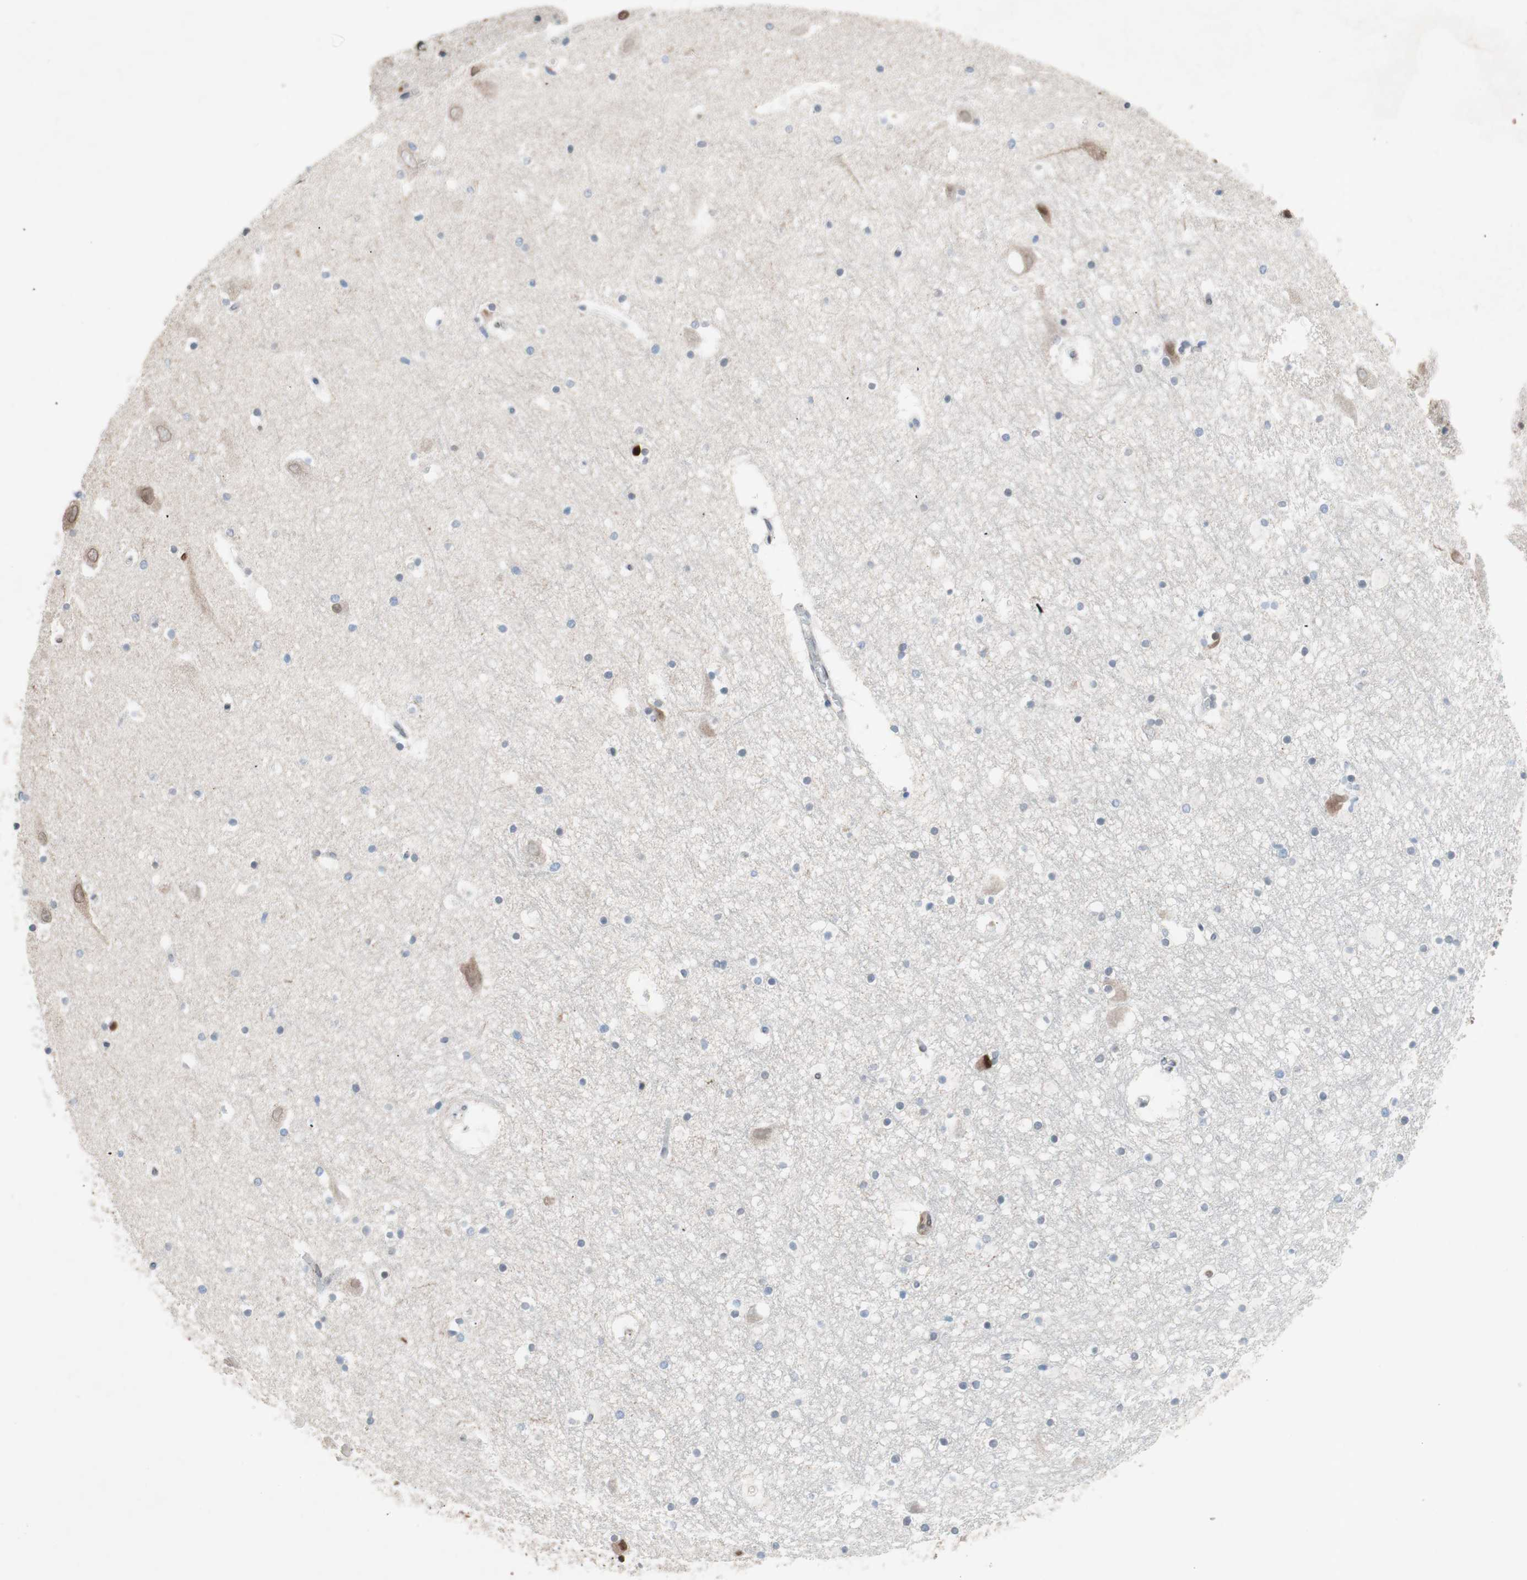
{"staining": {"intensity": "moderate", "quantity": "25%-75%", "location": "cytoplasmic/membranous,nuclear"}, "tissue": "hippocampus", "cell_type": "Glial cells", "image_type": "normal", "snomed": [{"axis": "morphology", "description": "Normal tissue, NOS"}, {"axis": "topography", "description": "Hippocampus"}], "caption": "An immunohistochemistry (IHC) micrograph of unremarkable tissue is shown. Protein staining in brown labels moderate cytoplasmic/membranous,nuclear positivity in hippocampus within glial cells.", "gene": "ARNT2", "patient": {"sex": "male", "age": 45}}